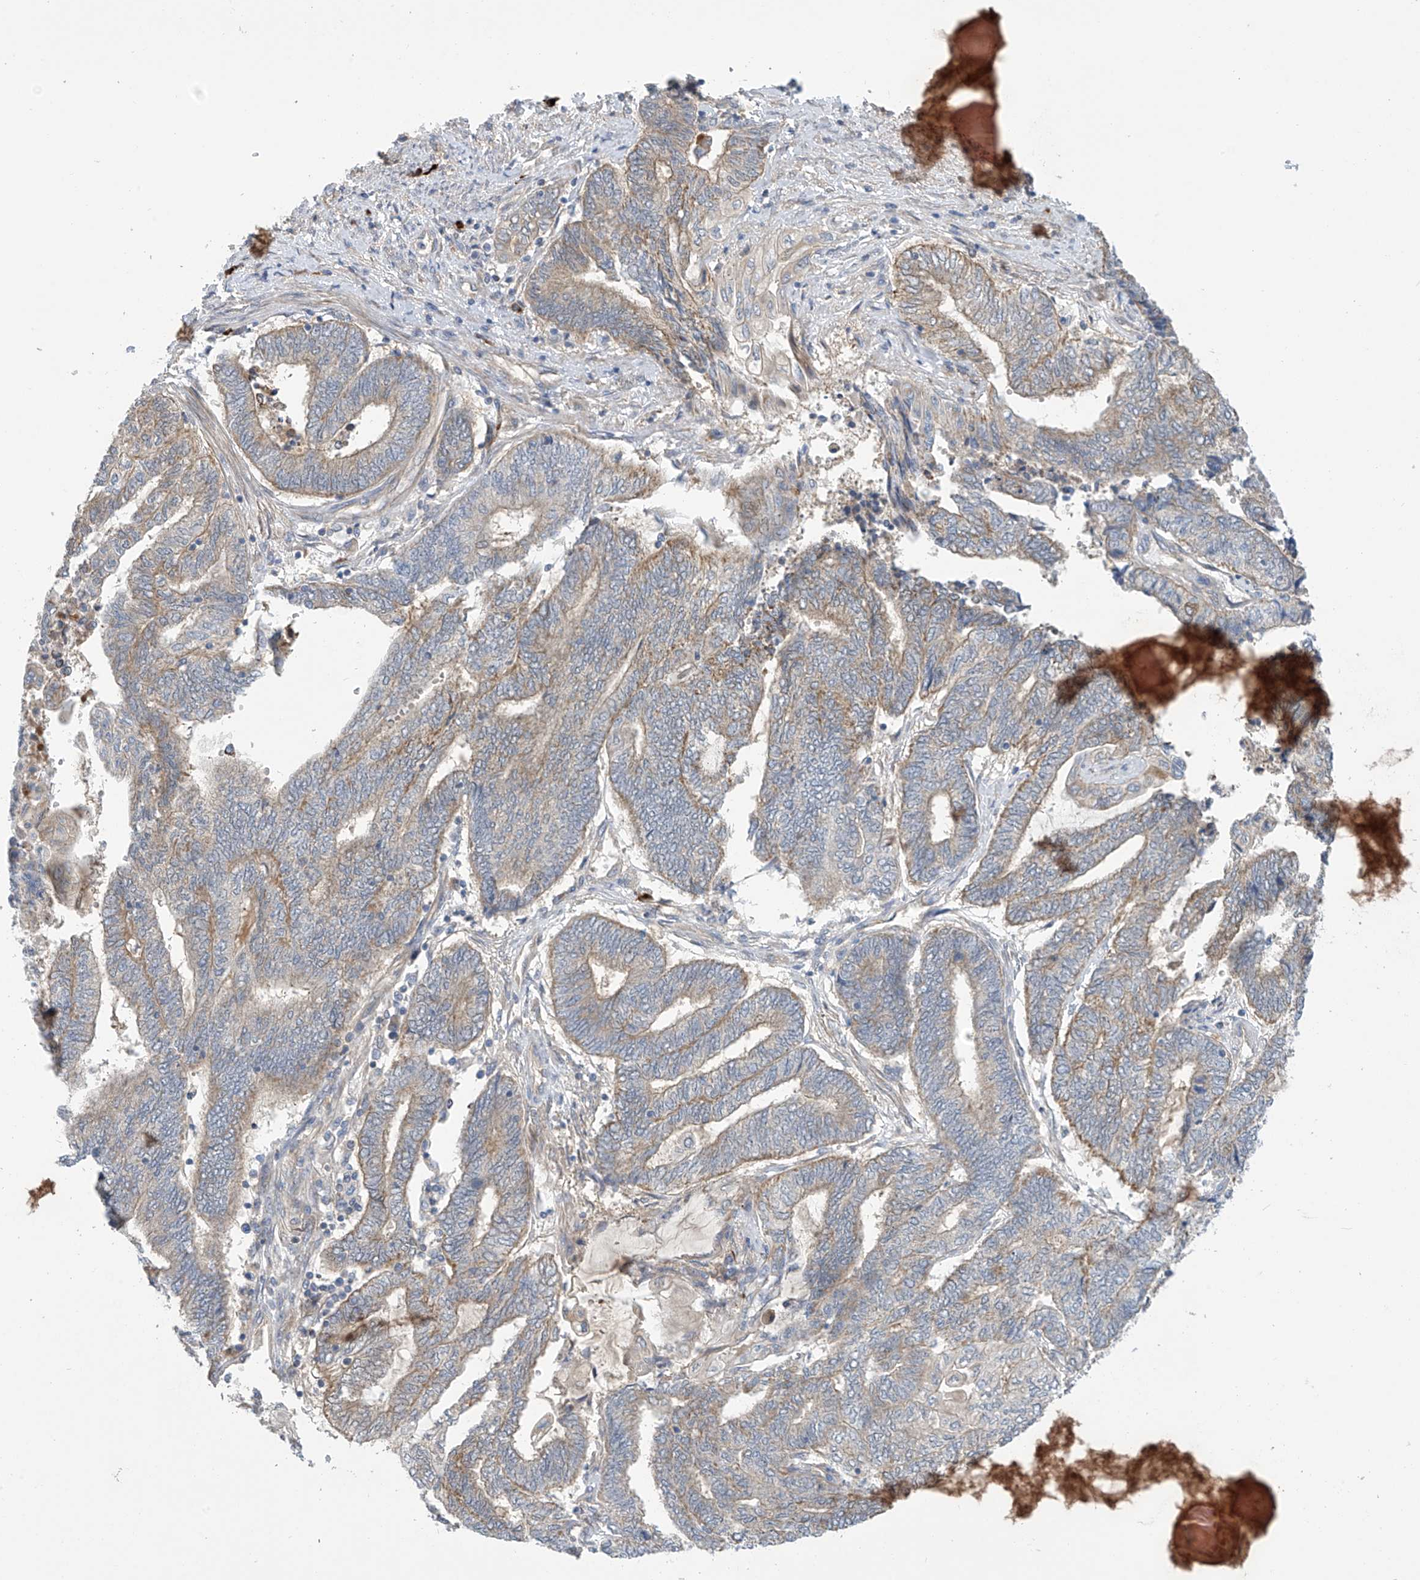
{"staining": {"intensity": "weak", "quantity": "25%-75%", "location": "cytoplasmic/membranous"}, "tissue": "endometrial cancer", "cell_type": "Tumor cells", "image_type": "cancer", "snomed": [{"axis": "morphology", "description": "Adenocarcinoma, NOS"}, {"axis": "topography", "description": "Uterus"}, {"axis": "topography", "description": "Endometrium"}], "caption": "Endometrial cancer was stained to show a protein in brown. There is low levels of weak cytoplasmic/membranous positivity in approximately 25%-75% of tumor cells. (DAB IHC with brightfield microscopy, high magnification).", "gene": "IBA57", "patient": {"sex": "female", "age": 70}}